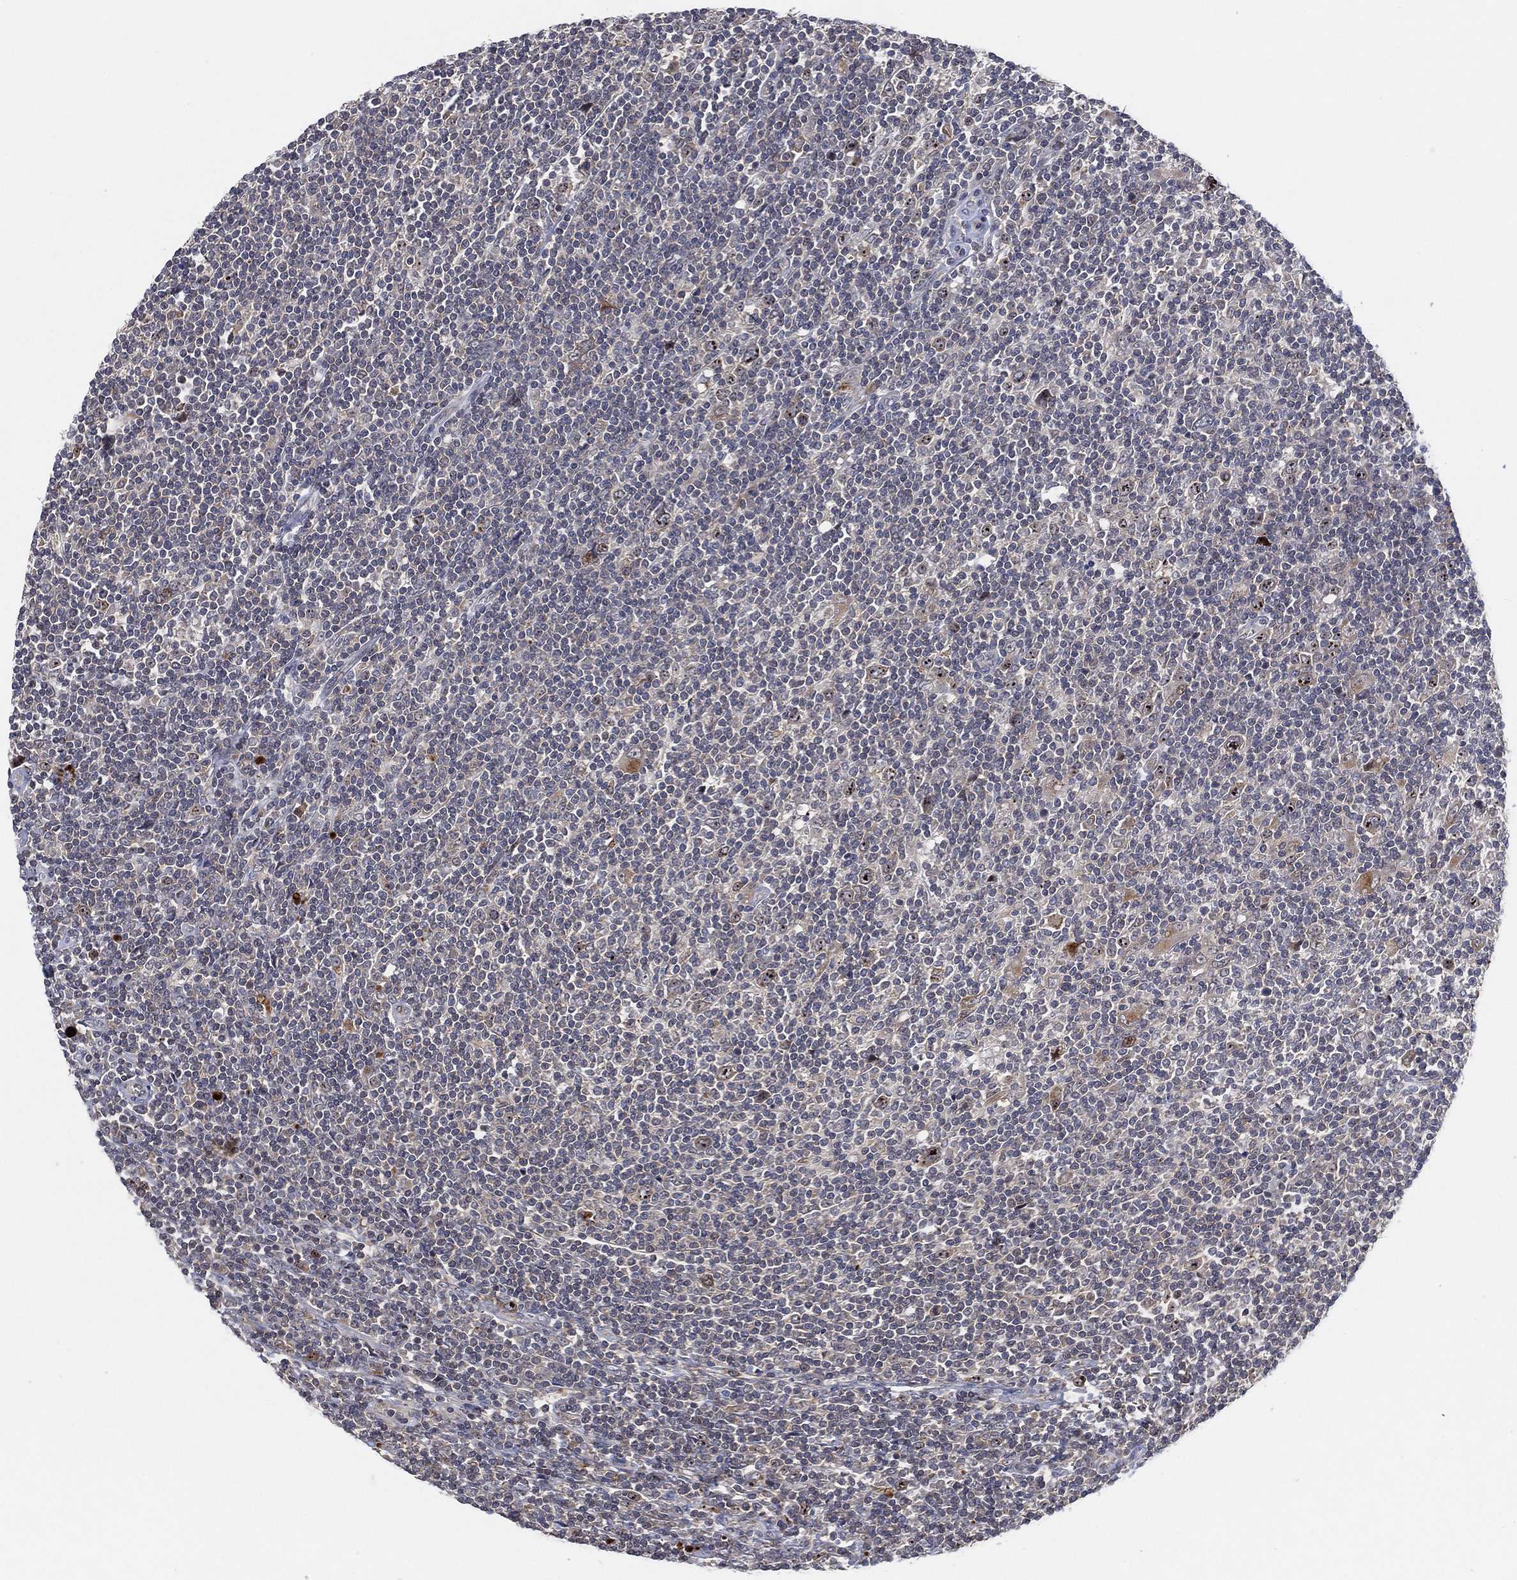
{"staining": {"intensity": "weak", "quantity": "<25%", "location": "cytoplasmic/membranous,nuclear"}, "tissue": "lymphoma", "cell_type": "Tumor cells", "image_type": "cancer", "snomed": [{"axis": "morphology", "description": "Hodgkin's disease, NOS"}, {"axis": "topography", "description": "Lymph node"}], "caption": "Tumor cells are negative for brown protein staining in Hodgkin's disease.", "gene": "FAM104A", "patient": {"sex": "male", "age": 40}}